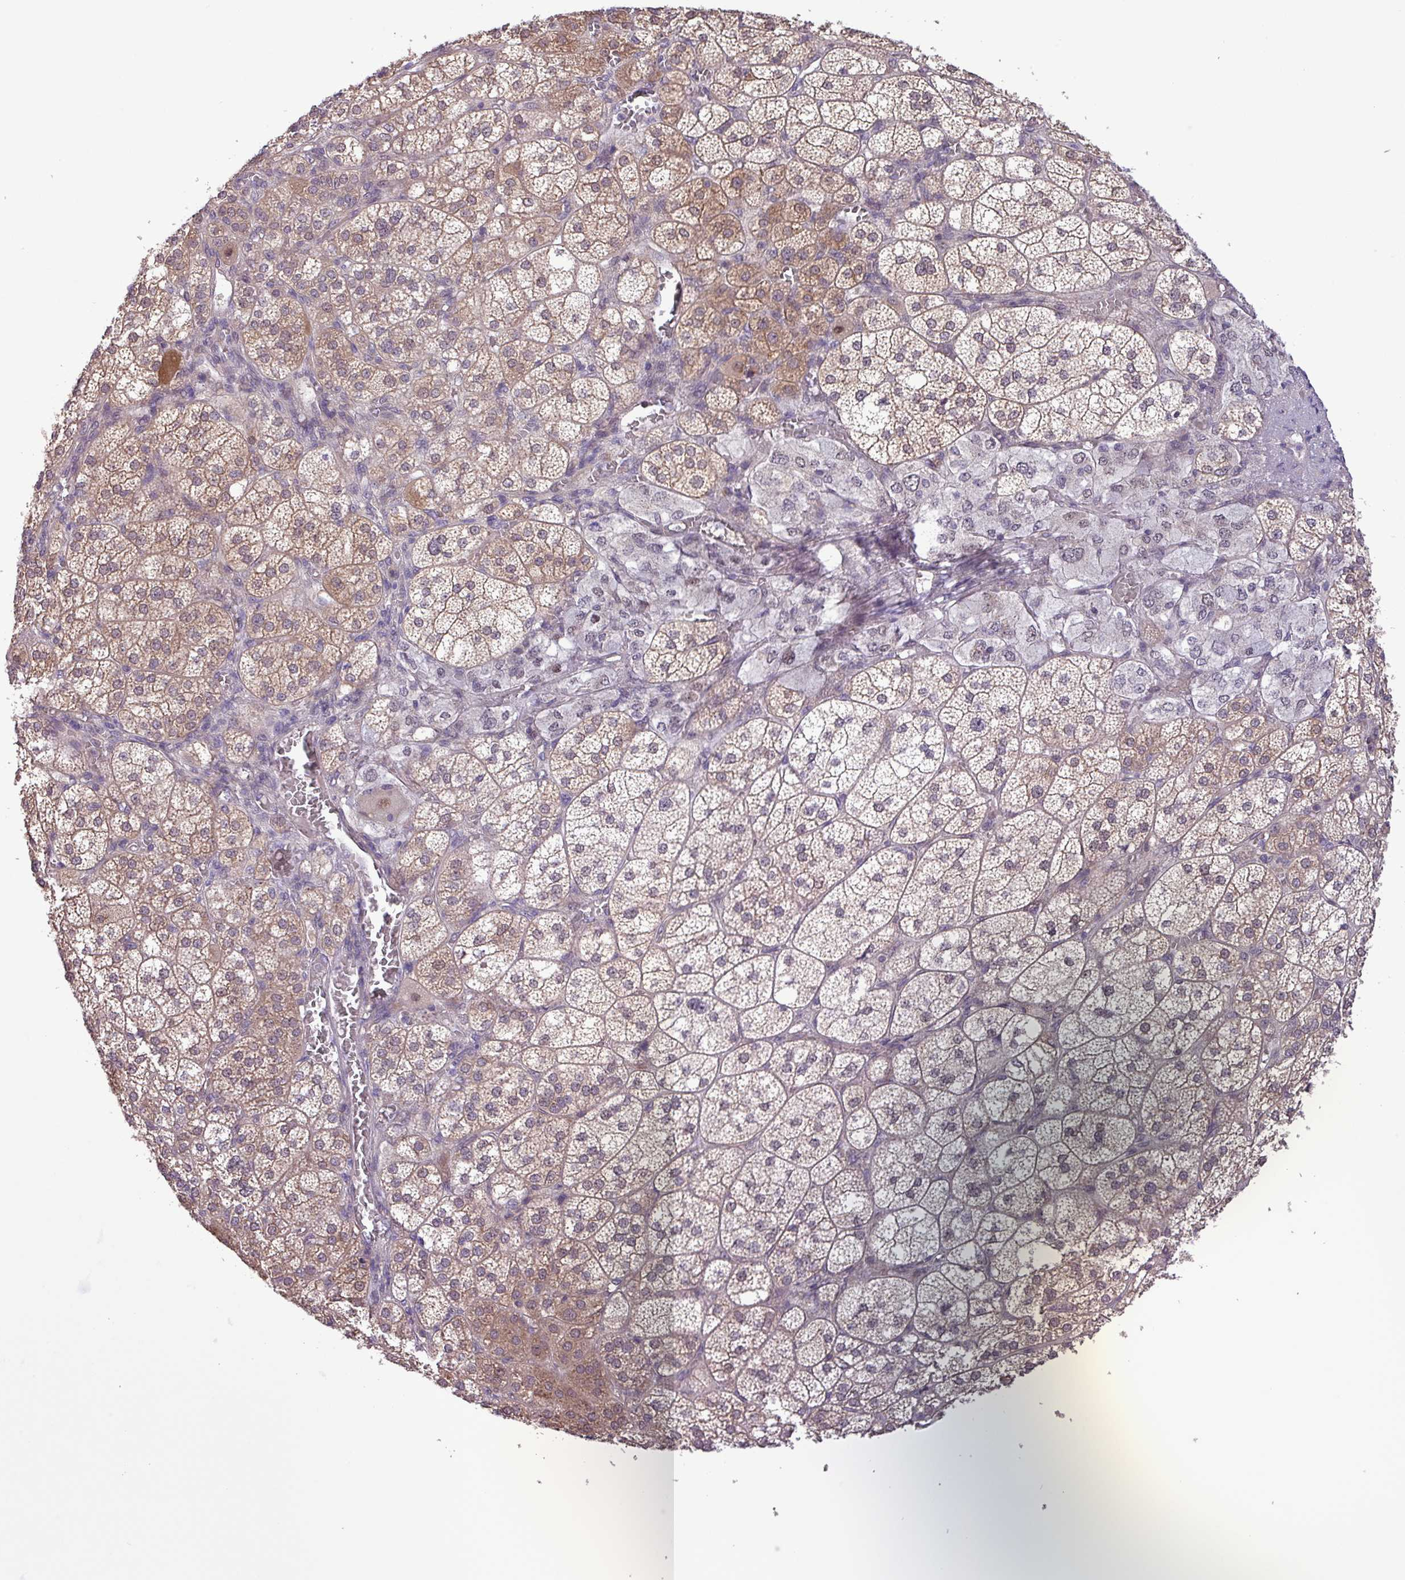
{"staining": {"intensity": "moderate", "quantity": ">75%", "location": "cytoplasmic/membranous,nuclear"}, "tissue": "adrenal gland", "cell_type": "Glandular cells", "image_type": "normal", "snomed": [{"axis": "morphology", "description": "Normal tissue, NOS"}, {"axis": "topography", "description": "Adrenal gland"}], "caption": "DAB (3,3'-diaminobenzidine) immunohistochemical staining of unremarkable human adrenal gland demonstrates moderate cytoplasmic/membranous,nuclear protein expression in about >75% of glandular cells.", "gene": "RIPPLY1", "patient": {"sex": "female", "age": 60}}